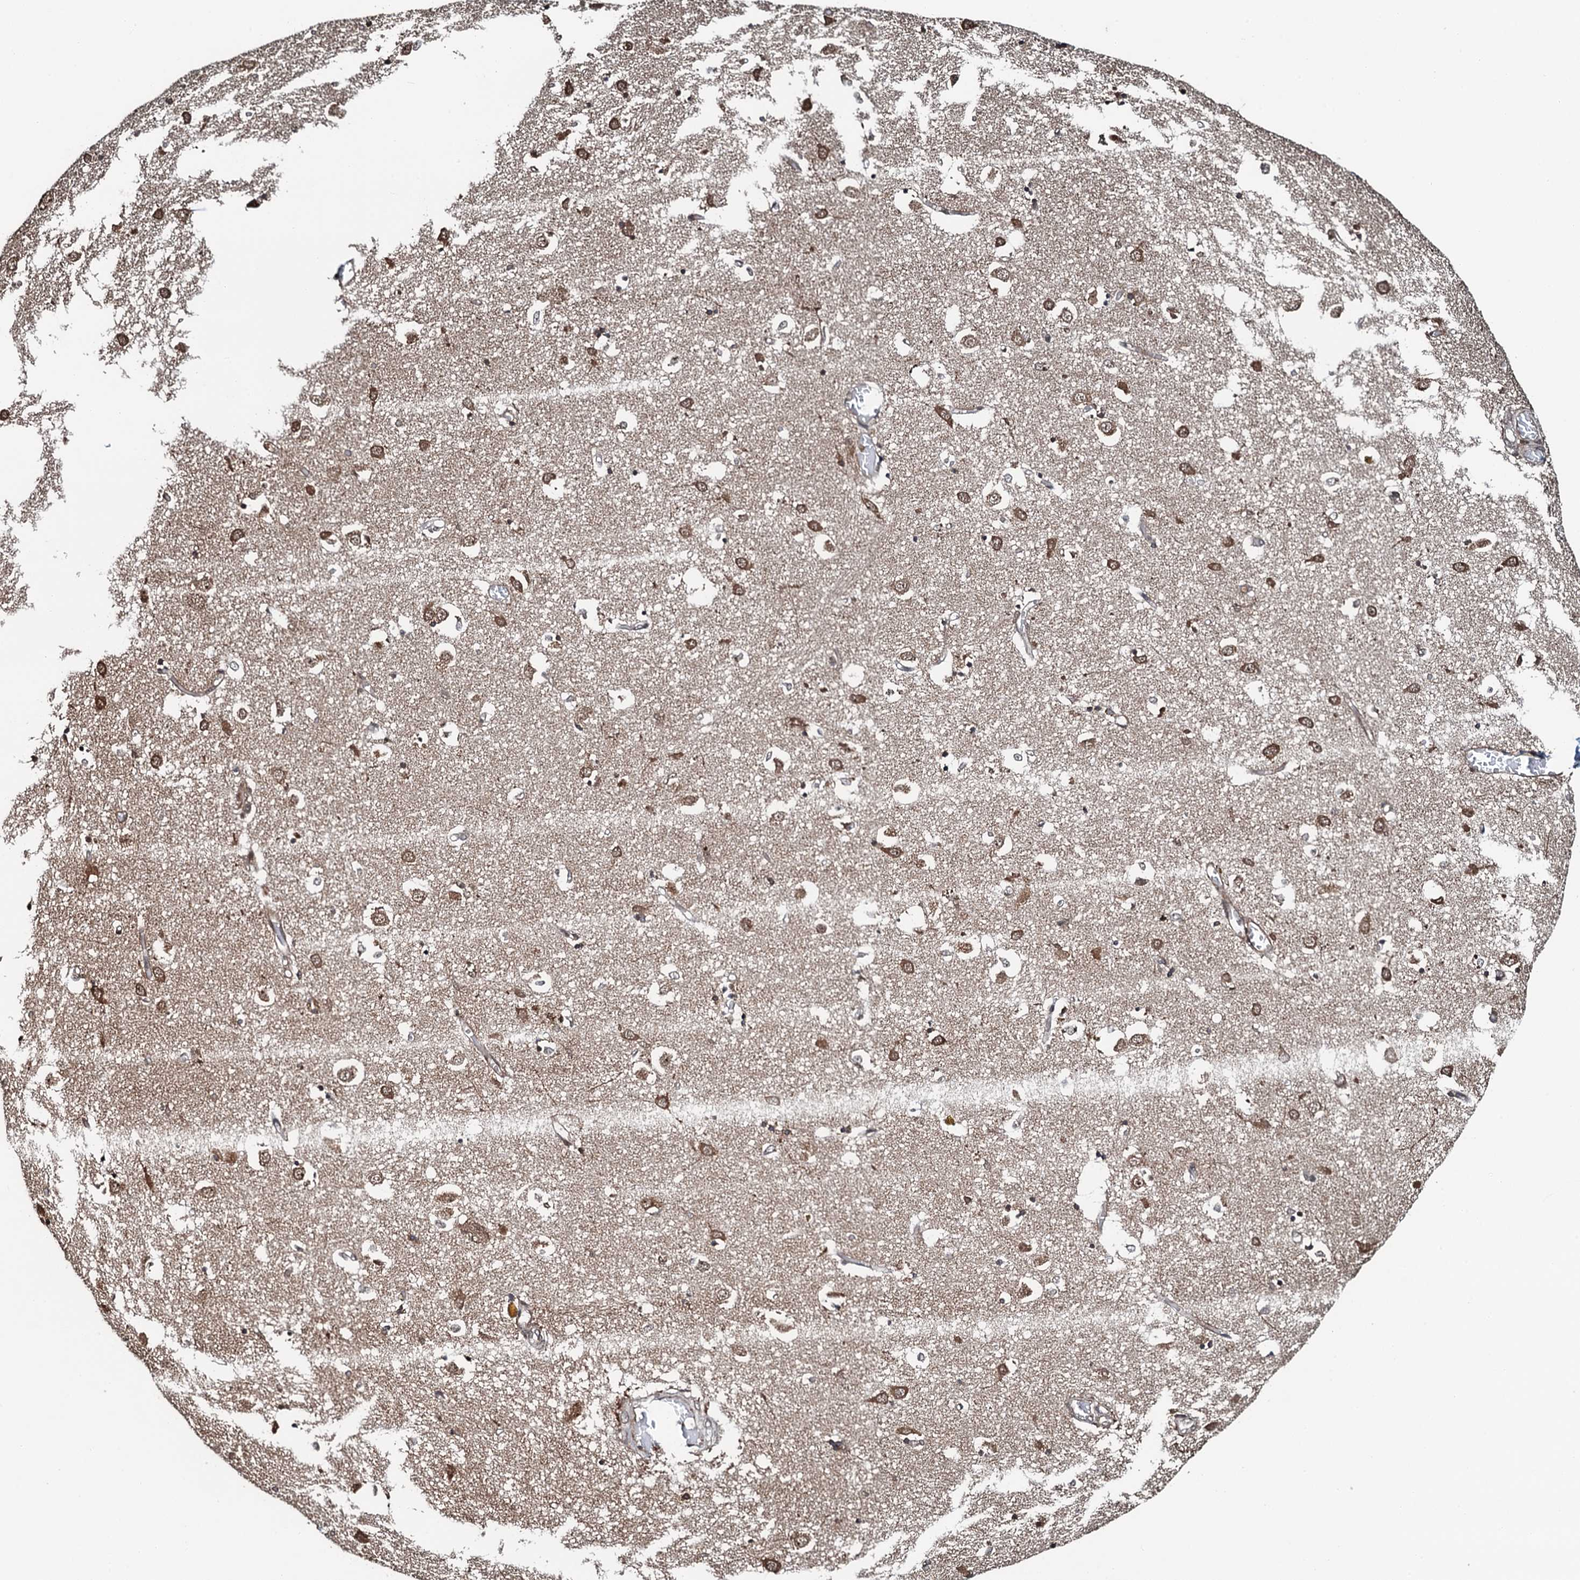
{"staining": {"intensity": "negative", "quantity": "none", "location": "none"}, "tissue": "caudate", "cell_type": "Glial cells", "image_type": "normal", "snomed": [{"axis": "morphology", "description": "Normal tissue, NOS"}, {"axis": "topography", "description": "Lateral ventricle wall"}], "caption": "The photomicrograph reveals no staining of glial cells in normal caudate.", "gene": "WHAMM", "patient": {"sex": "male", "age": 70}}